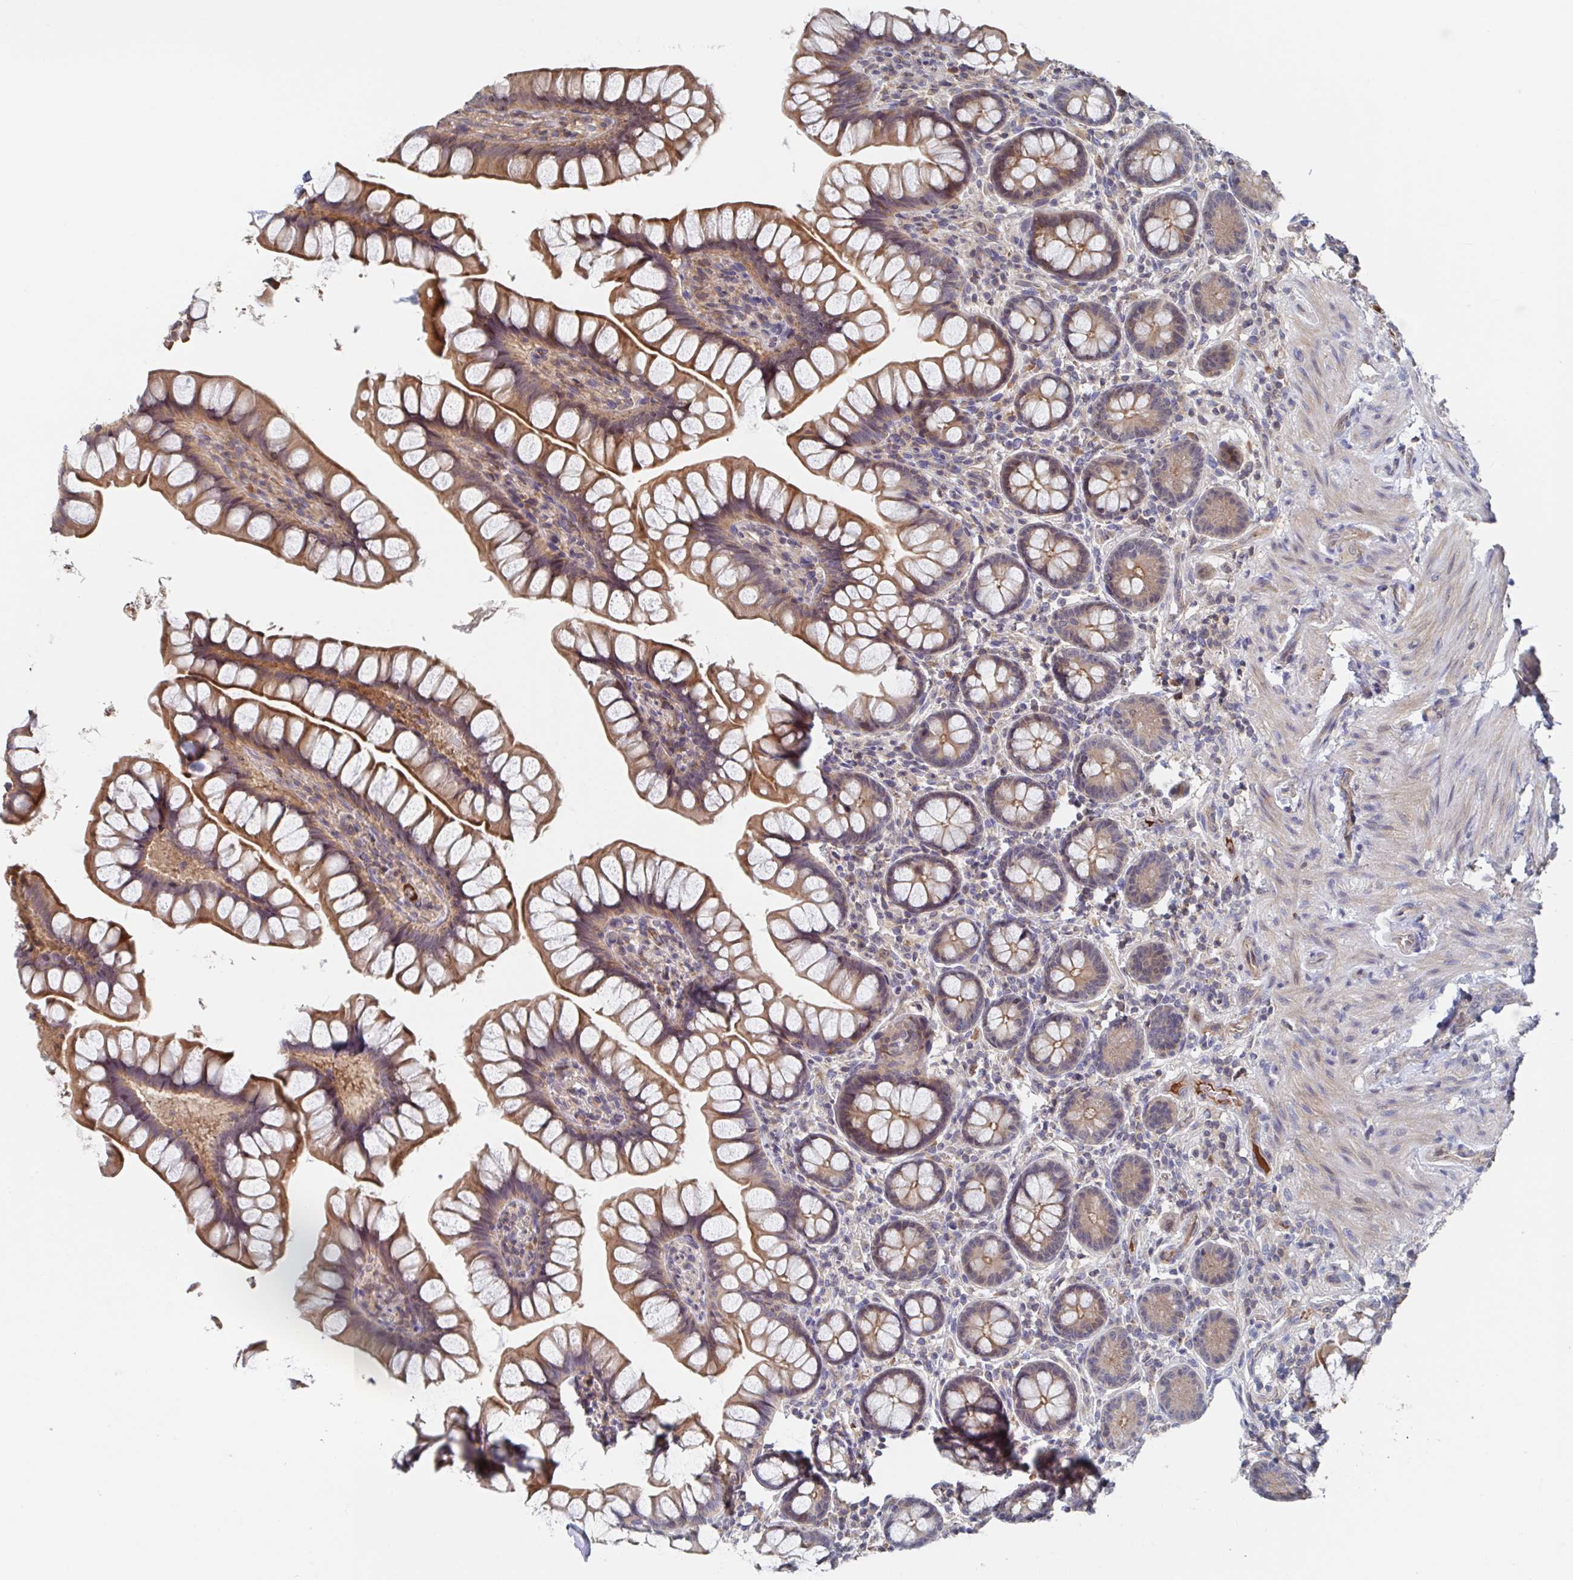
{"staining": {"intensity": "moderate", "quantity": ">75%", "location": "cytoplasmic/membranous"}, "tissue": "small intestine", "cell_type": "Glandular cells", "image_type": "normal", "snomed": [{"axis": "morphology", "description": "Normal tissue, NOS"}, {"axis": "topography", "description": "Small intestine"}], "caption": "A medium amount of moderate cytoplasmic/membranous staining is present in approximately >75% of glandular cells in unremarkable small intestine.", "gene": "DHRS12", "patient": {"sex": "male", "age": 70}}